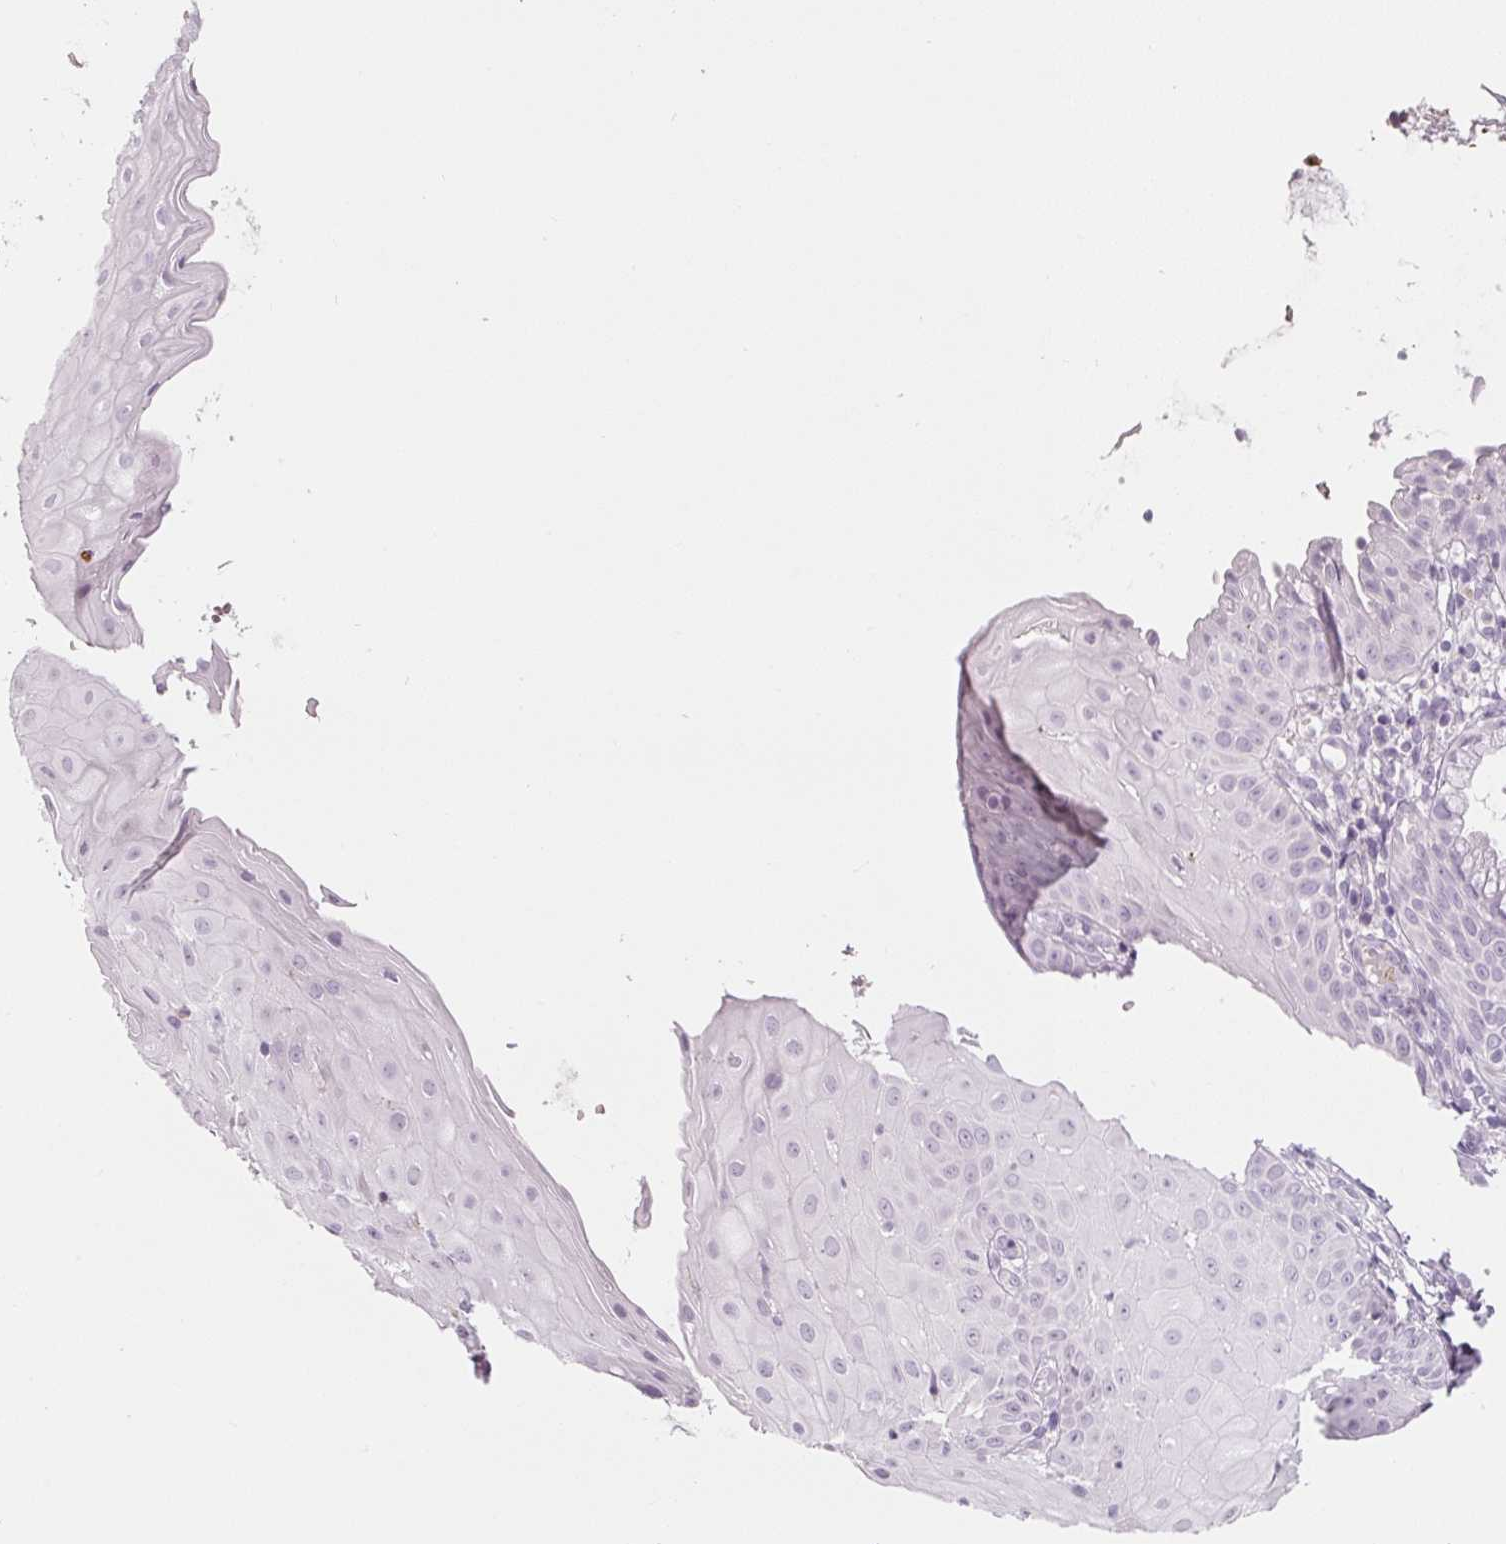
{"staining": {"intensity": "negative", "quantity": "none", "location": "none"}, "tissue": "cervix", "cell_type": "Glandular cells", "image_type": "normal", "snomed": [{"axis": "morphology", "description": "Normal tissue, NOS"}, {"axis": "topography", "description": "Cervix"}], "caption": "Immunohistochemistry (IHC) image of unremarkable human cervix stained for a protein (brown), which exhibits no staining in glandular cells.", "gene": "LECT2", "patient": {"sex": "female", "age": 36}}